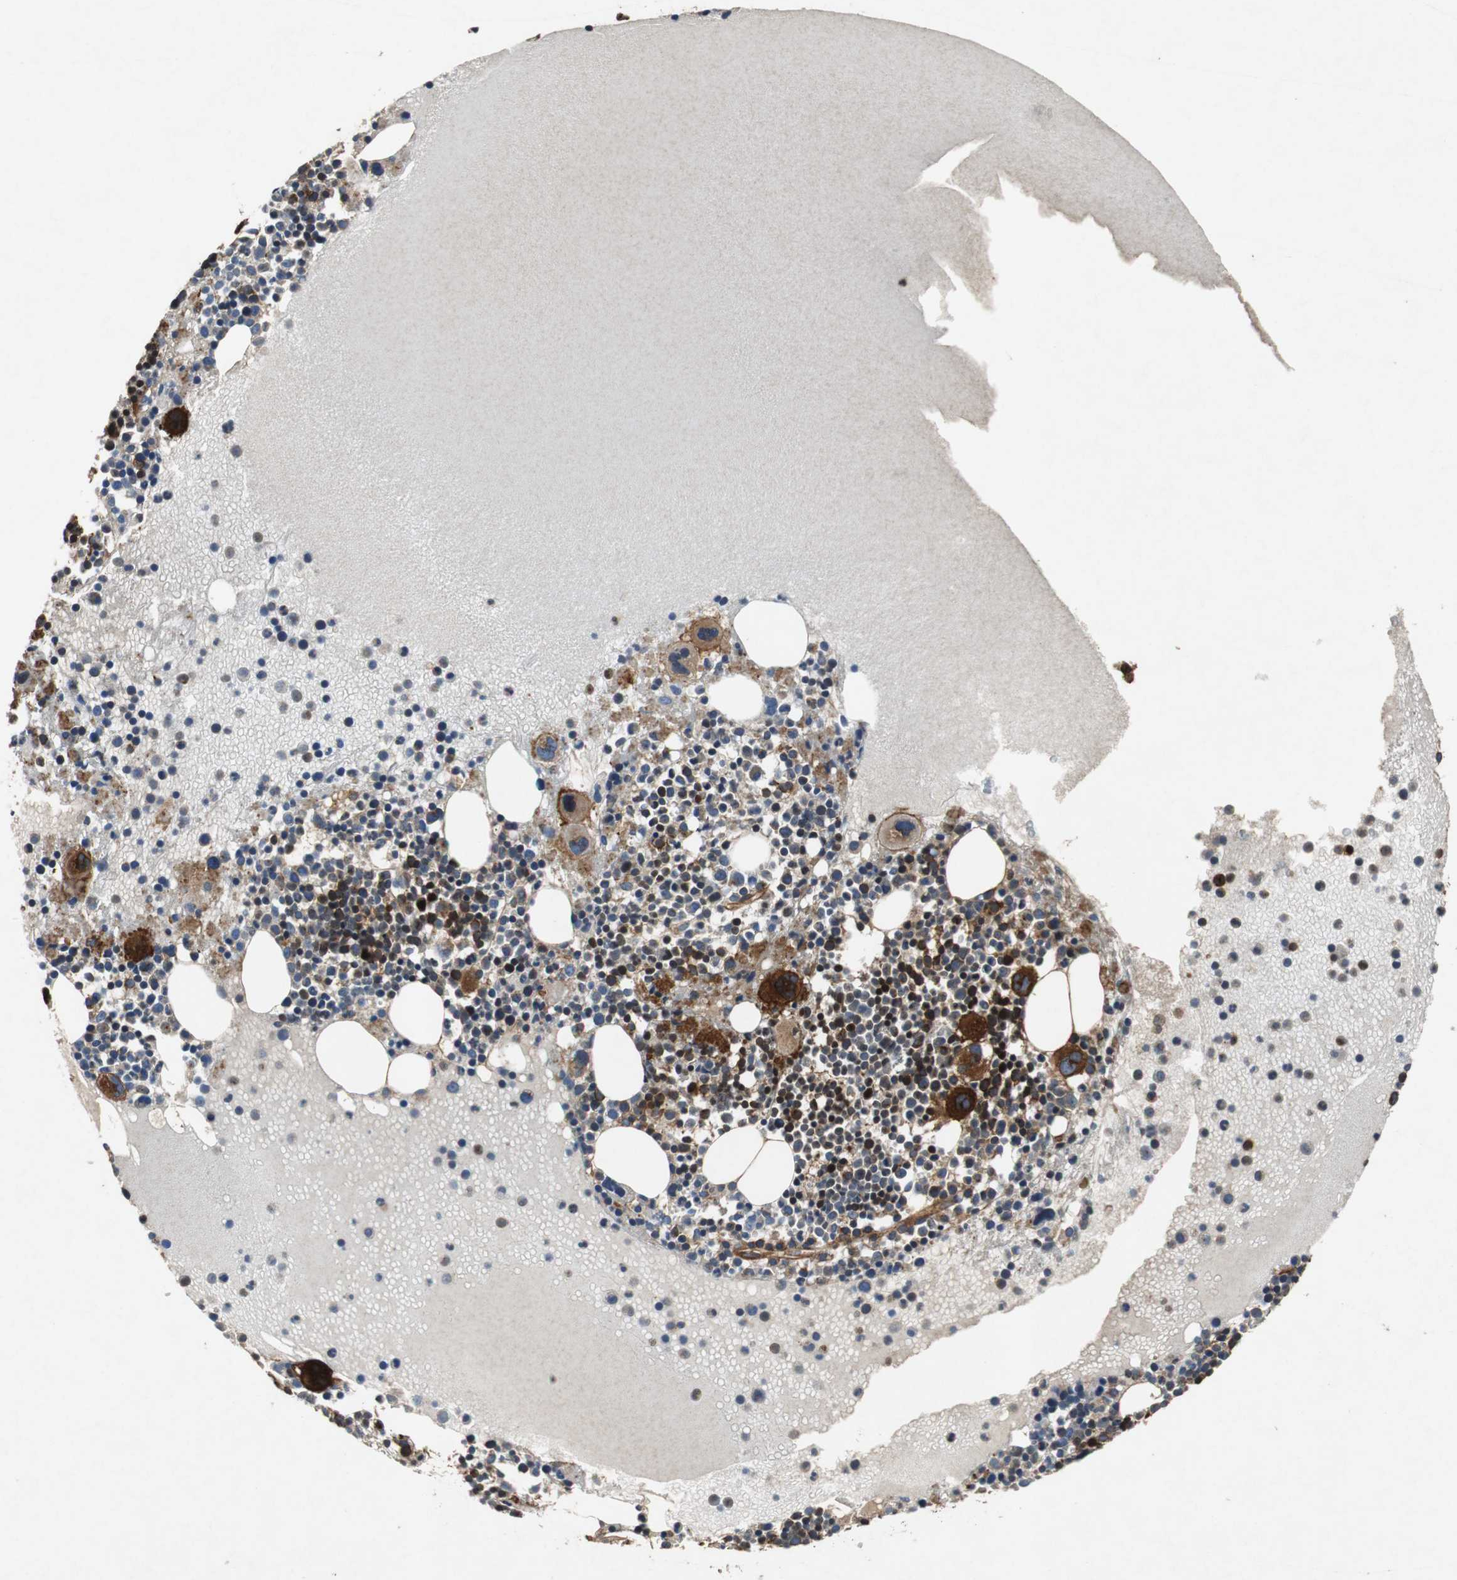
{"staining": {"intensity": "moderate", "quantity": "25%-75%", "location": "cytoplasmic/membranous,nuclear"}, "tissue": "bone marrow", "cell_type": "Hematopoietic cells", "image_type": "normal", "snomed": [{"axis": "morphology", "description": "Normal tissue, NOS"}, {"axis": "topography", "description": "Bone marrow"}], "caption": "IHC of benign bone marrow exhibits medium levels of moderate cytoplasmic/membranous,nuclear staining in about 25%-75% of hematopoietic cells. (DAB (3,3'-diaminobenzidine) IHC, brown staining for protein, blue staining for nuclei).", "gene": "TUBA4A", "patient": {"sex": "male", "age": 34}}